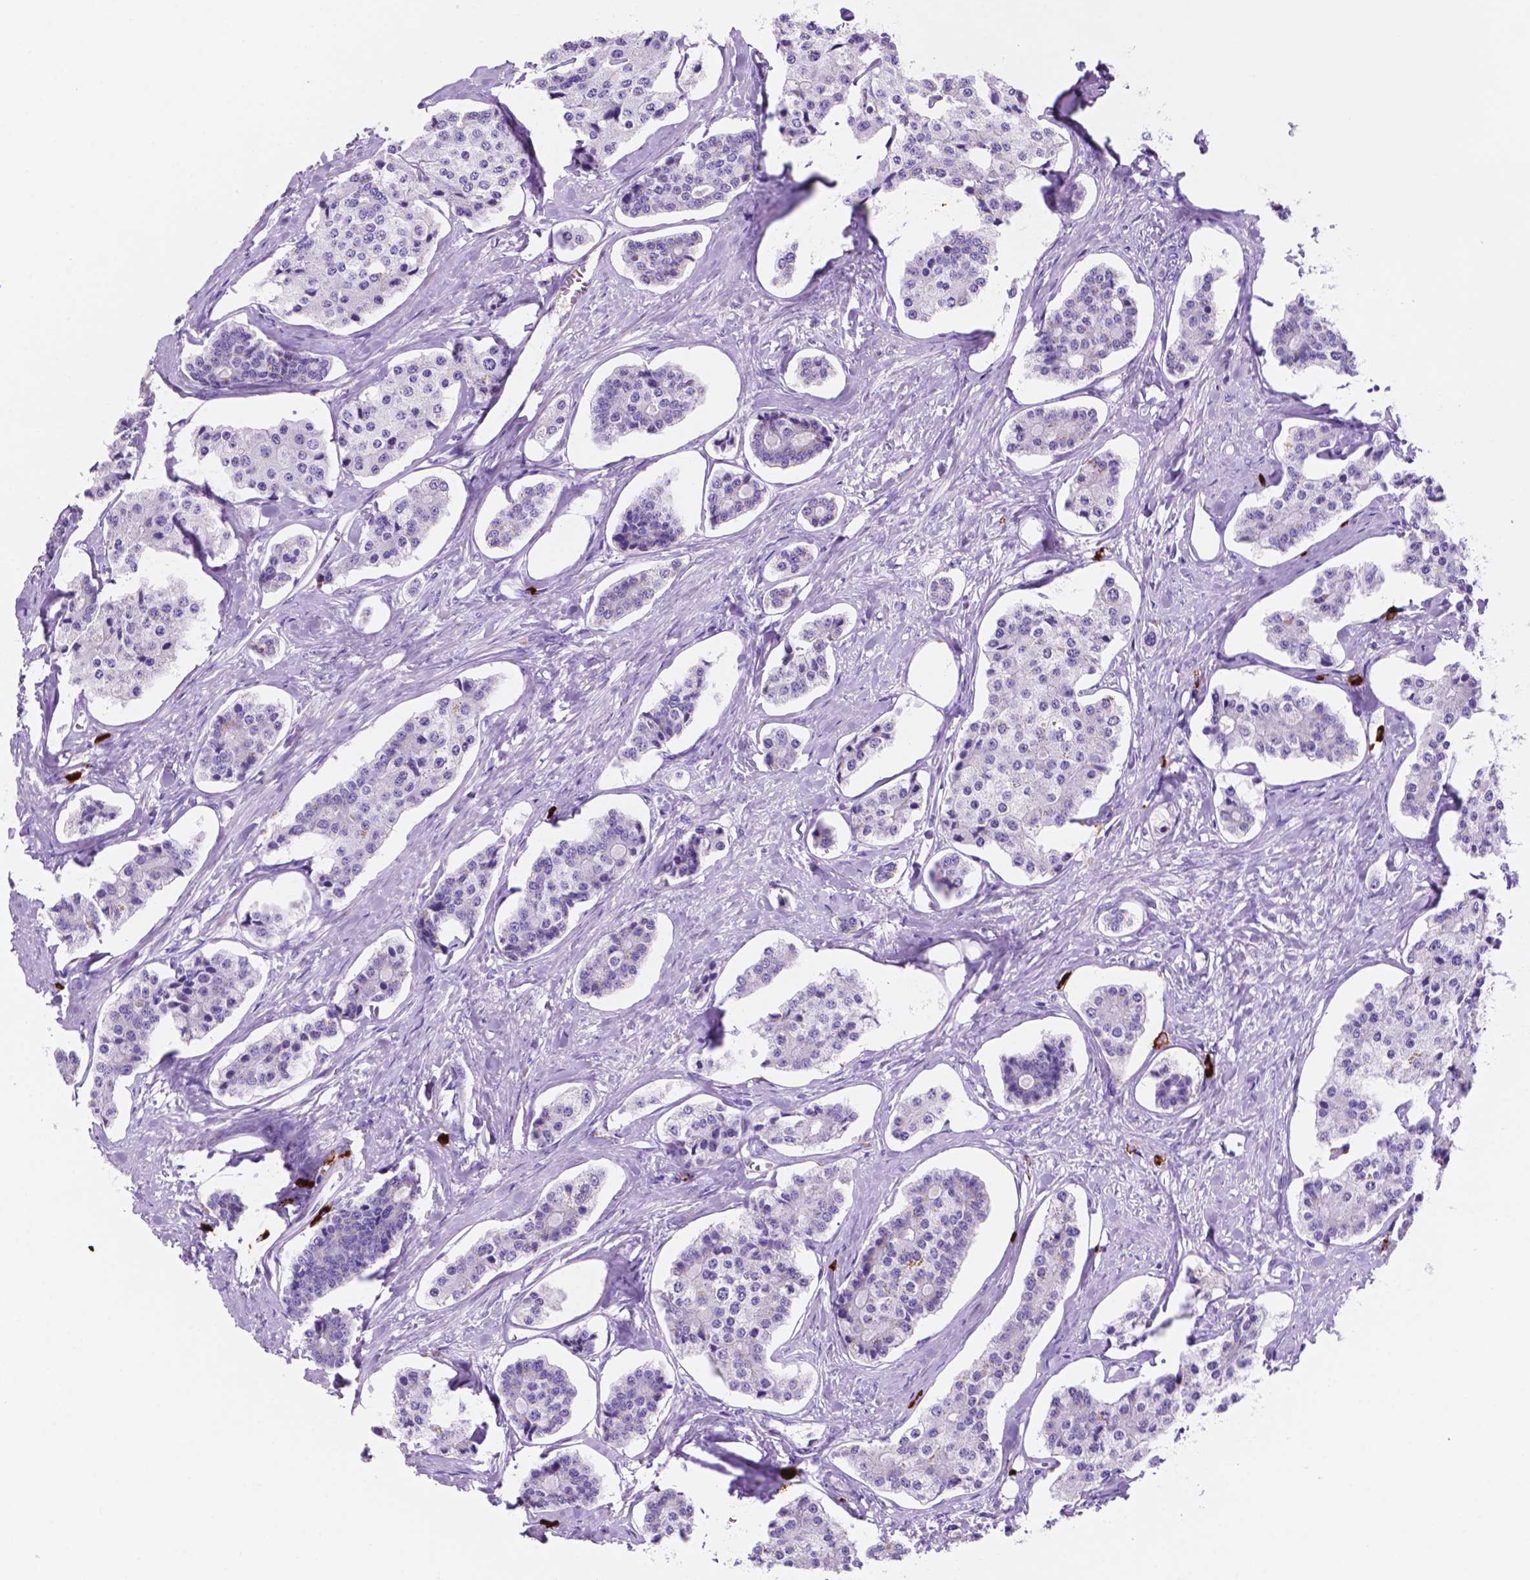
{"staining": {"intensity": "negative", "quantity": "none", "location": "none"}, "tissue": "carcinoid", "cell_type": "Tumor cells", "image_type": "cancer", "snomed": [{"axis": "morphology", "description": "Carcinoid, malignant, NOS"}, {"axis": "topography", "description": "Small intestine"}], "caption": "Immunohistochemistry histopathology image of human malignant carcinoid stained for a protein (brown), which demonstrates no expression in tumor cells.", "gene": "FOXB2", "patient": {"sex": "female", "age": 65}}